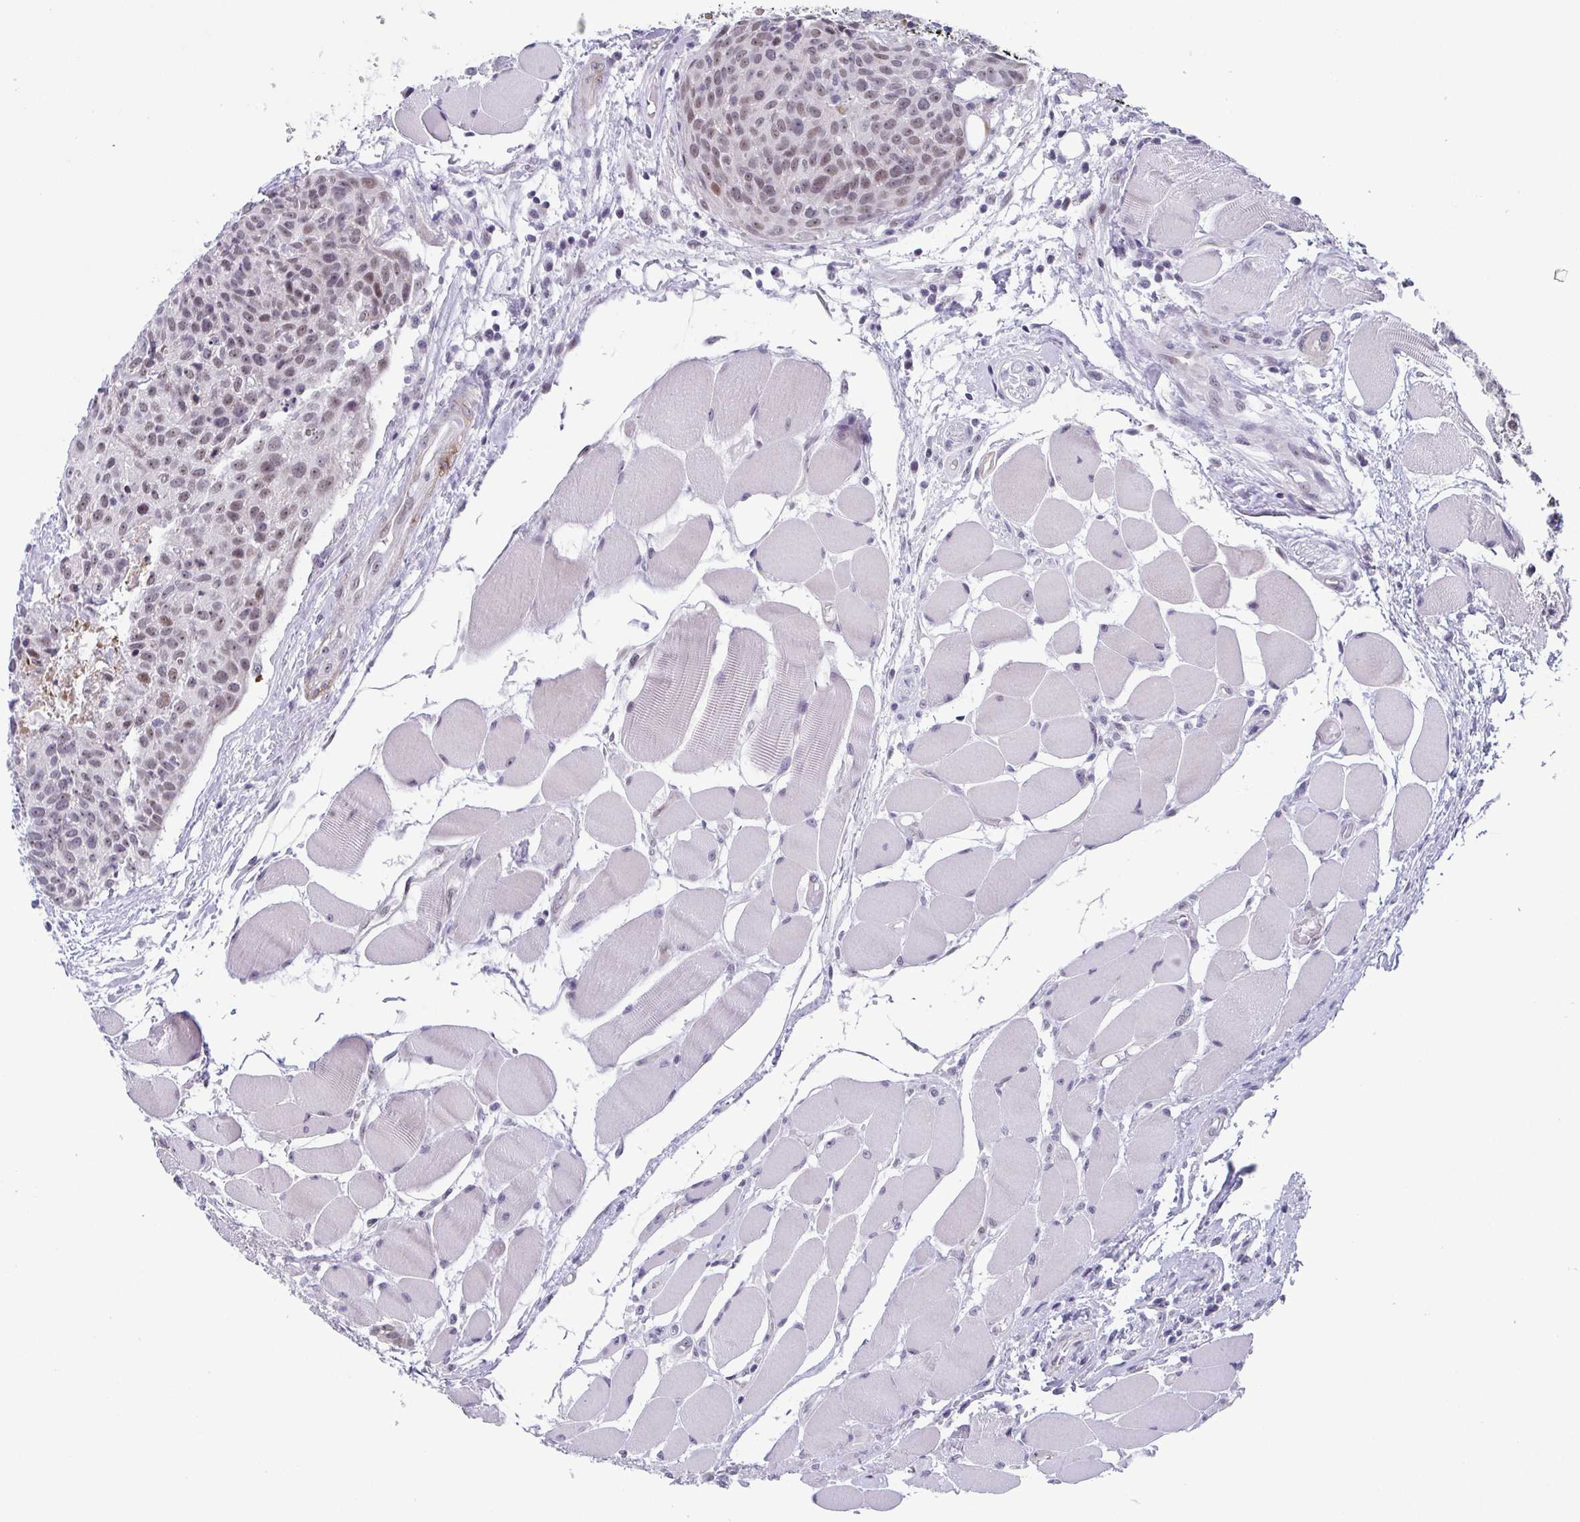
{"staining": {"intensity": "weak", "quantity": "<25%", "location": "nuclear"}, "tissue": "head and neck cancer", "cell_type": "Tumor cells", "image_type": "cancer", "snomed": [{"axis": "morphology", "description": "Squamous cell carcinoma, NOS"}, {"axis": "topography", "description": "Oral tissue"}, {"axis": "topography", "description": "Head-Neck"}], "caption": "IHC photomicrograph of human head and neck cancer (squamous cell carcinoma) stained for a protein (brown), which reveals no expression in tumor cells.", "gene": "EXOSC7", "patient": {"sex": "male", "age": 64}}